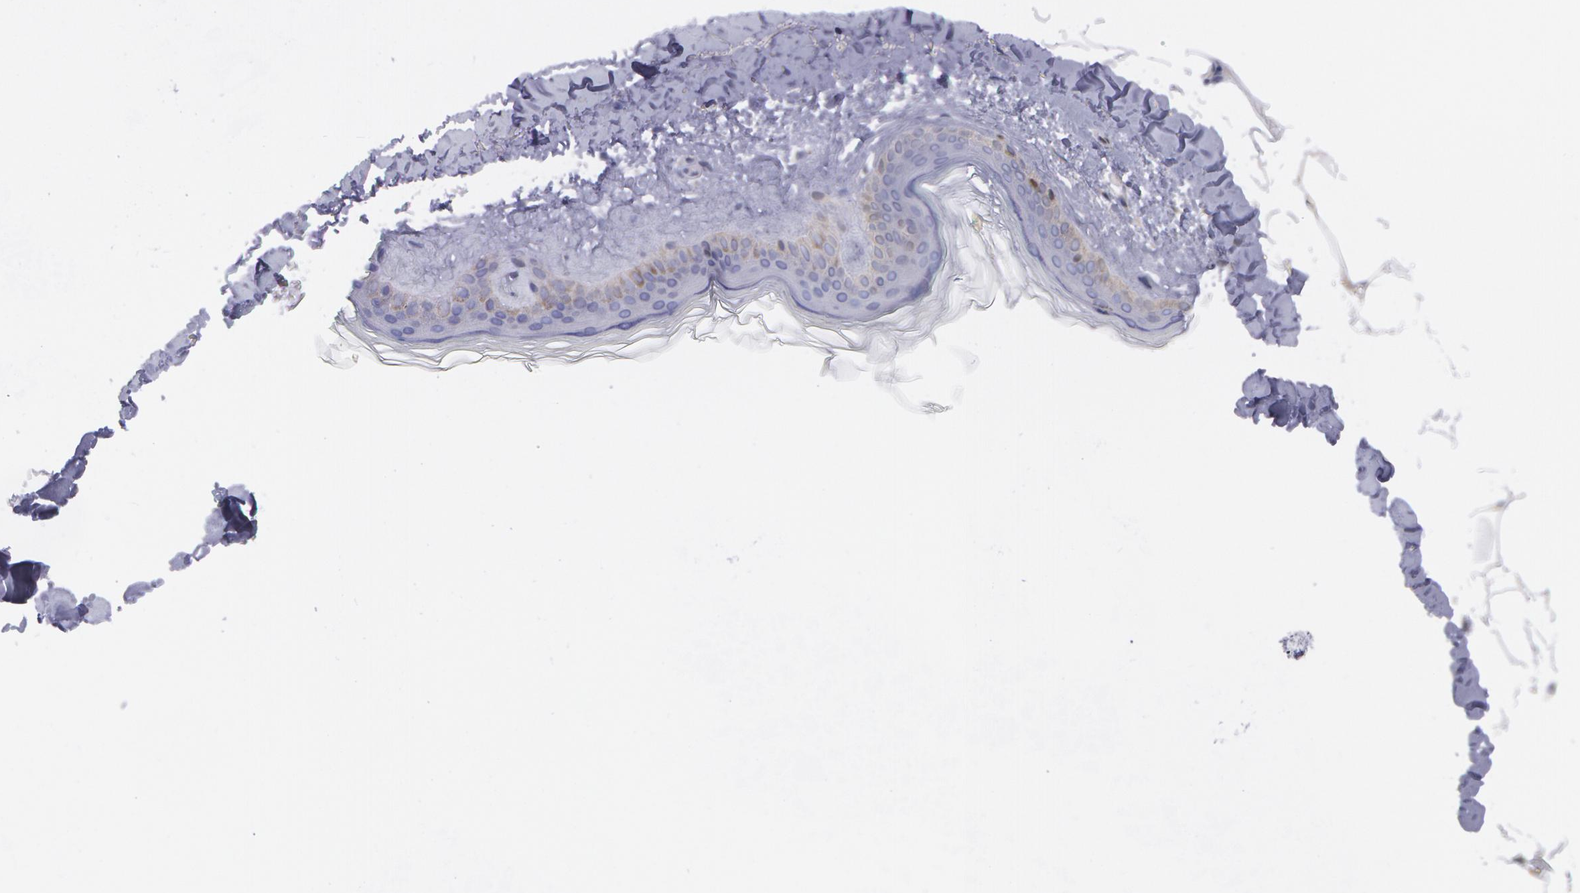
{"staining": {"intensity": "negative", "quantity": "none", "location": "none"}, "tissue": "skin", "cell_type": "Fibroblasts", "image_type": "normal", "snomed": [{"axis": "morphology", "description": "Normal tissue, NOS"}, {"axis": "topography", "description": "Skin"}], "caption": "Image shows no protein expression in fibroblasts of unremarkable skin.", "gene": "TXNRD1", "patient": {"sex": "female", "age": 56}}